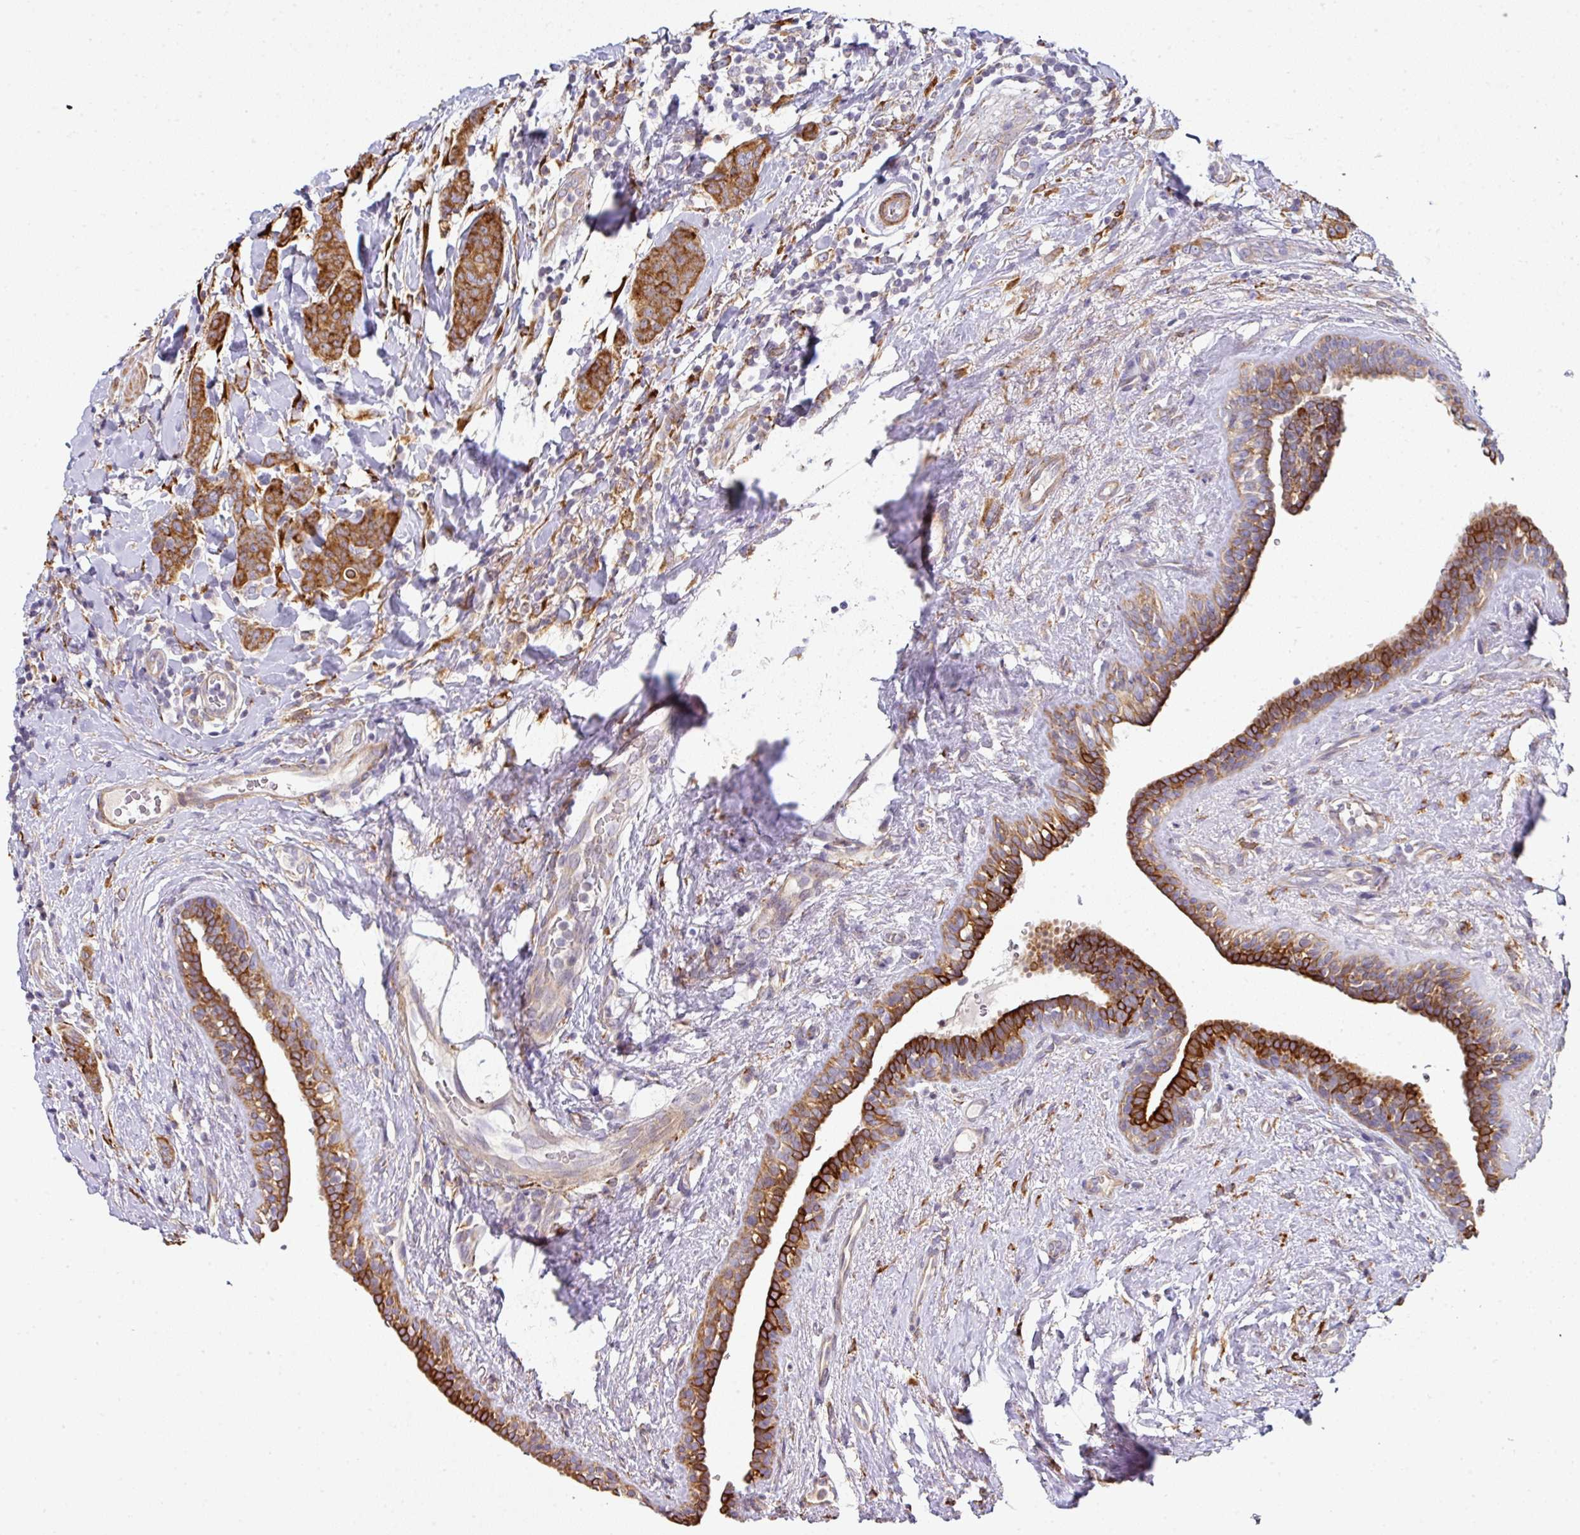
{"staining": {"intensity": "strong", "quantity": ">75%", "location": "cytoplasmic/membranous"}, "tissue": "breast cancer", "cell_type": "Tumor cells", "image_type": "cancer", "snomed": [{"axis": "morphology", "description": "Duct carcinoma"}, {"axis": "topography", "description": "Breast"}], "caption": "Strong cytoplasmic/membranous staining is appreciated in about >75% of tumor cells in breast cancer.", "gene": "ZNF268", "patient": {"sex": "female", "age": 40}}